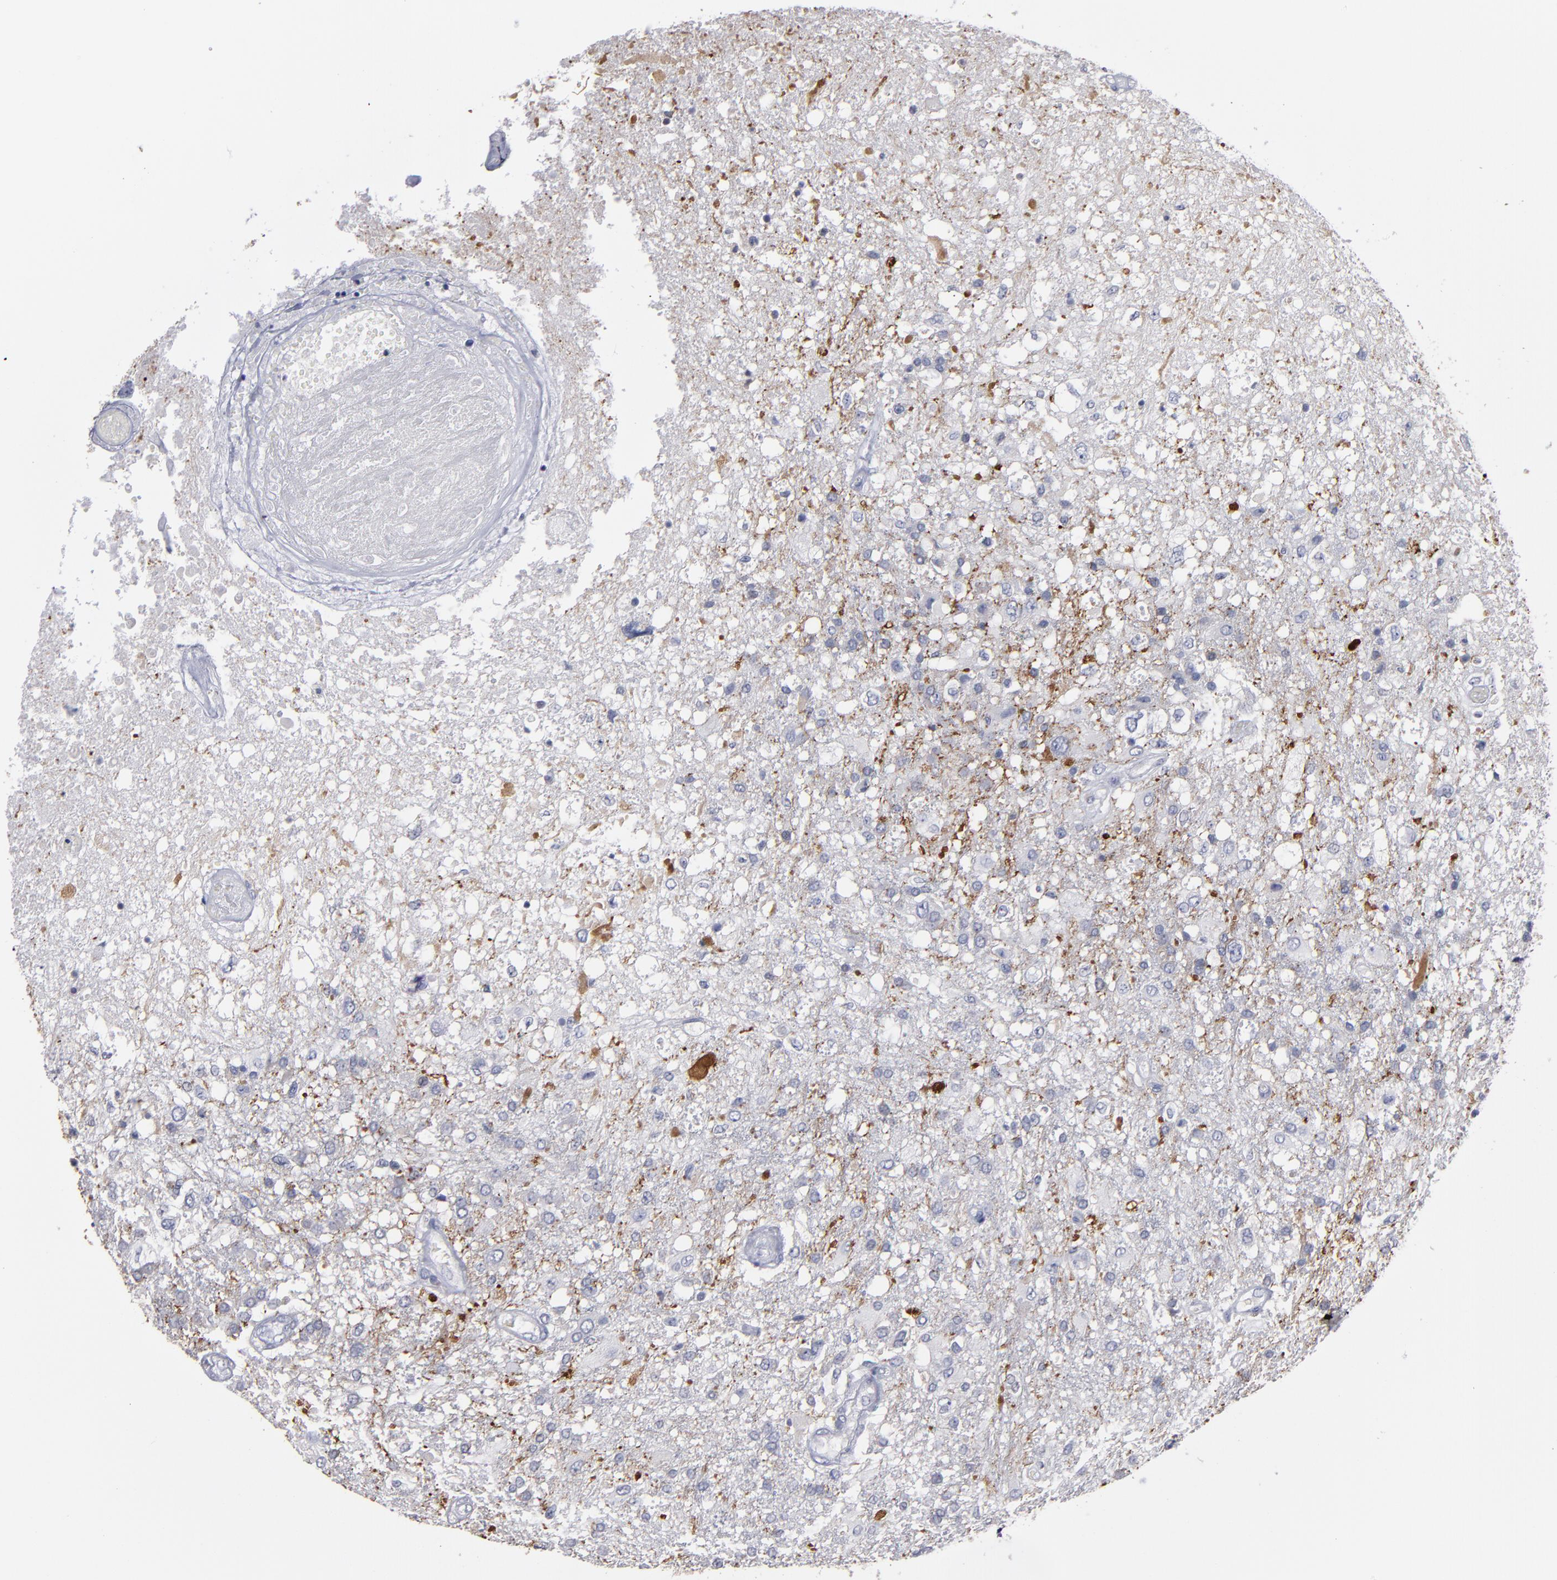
{"staining": {"intensity": "negative", "quantity": "none", "location": "none"}, "tissue": "glioma", "cell_type": "Tumor cells", "image_type": "cancer", "snomed": [{"axis": "morphology", "description": "Glioma, malignant, High grade"}, {"axis": "topography", "description": "Cerebral cortex"}], "caption": "Tumor cells are negative for protein expression in human malignant glioma (high-grade).", "gene": "RPH3A", "patient": {"sex": "male", "age": 79}}